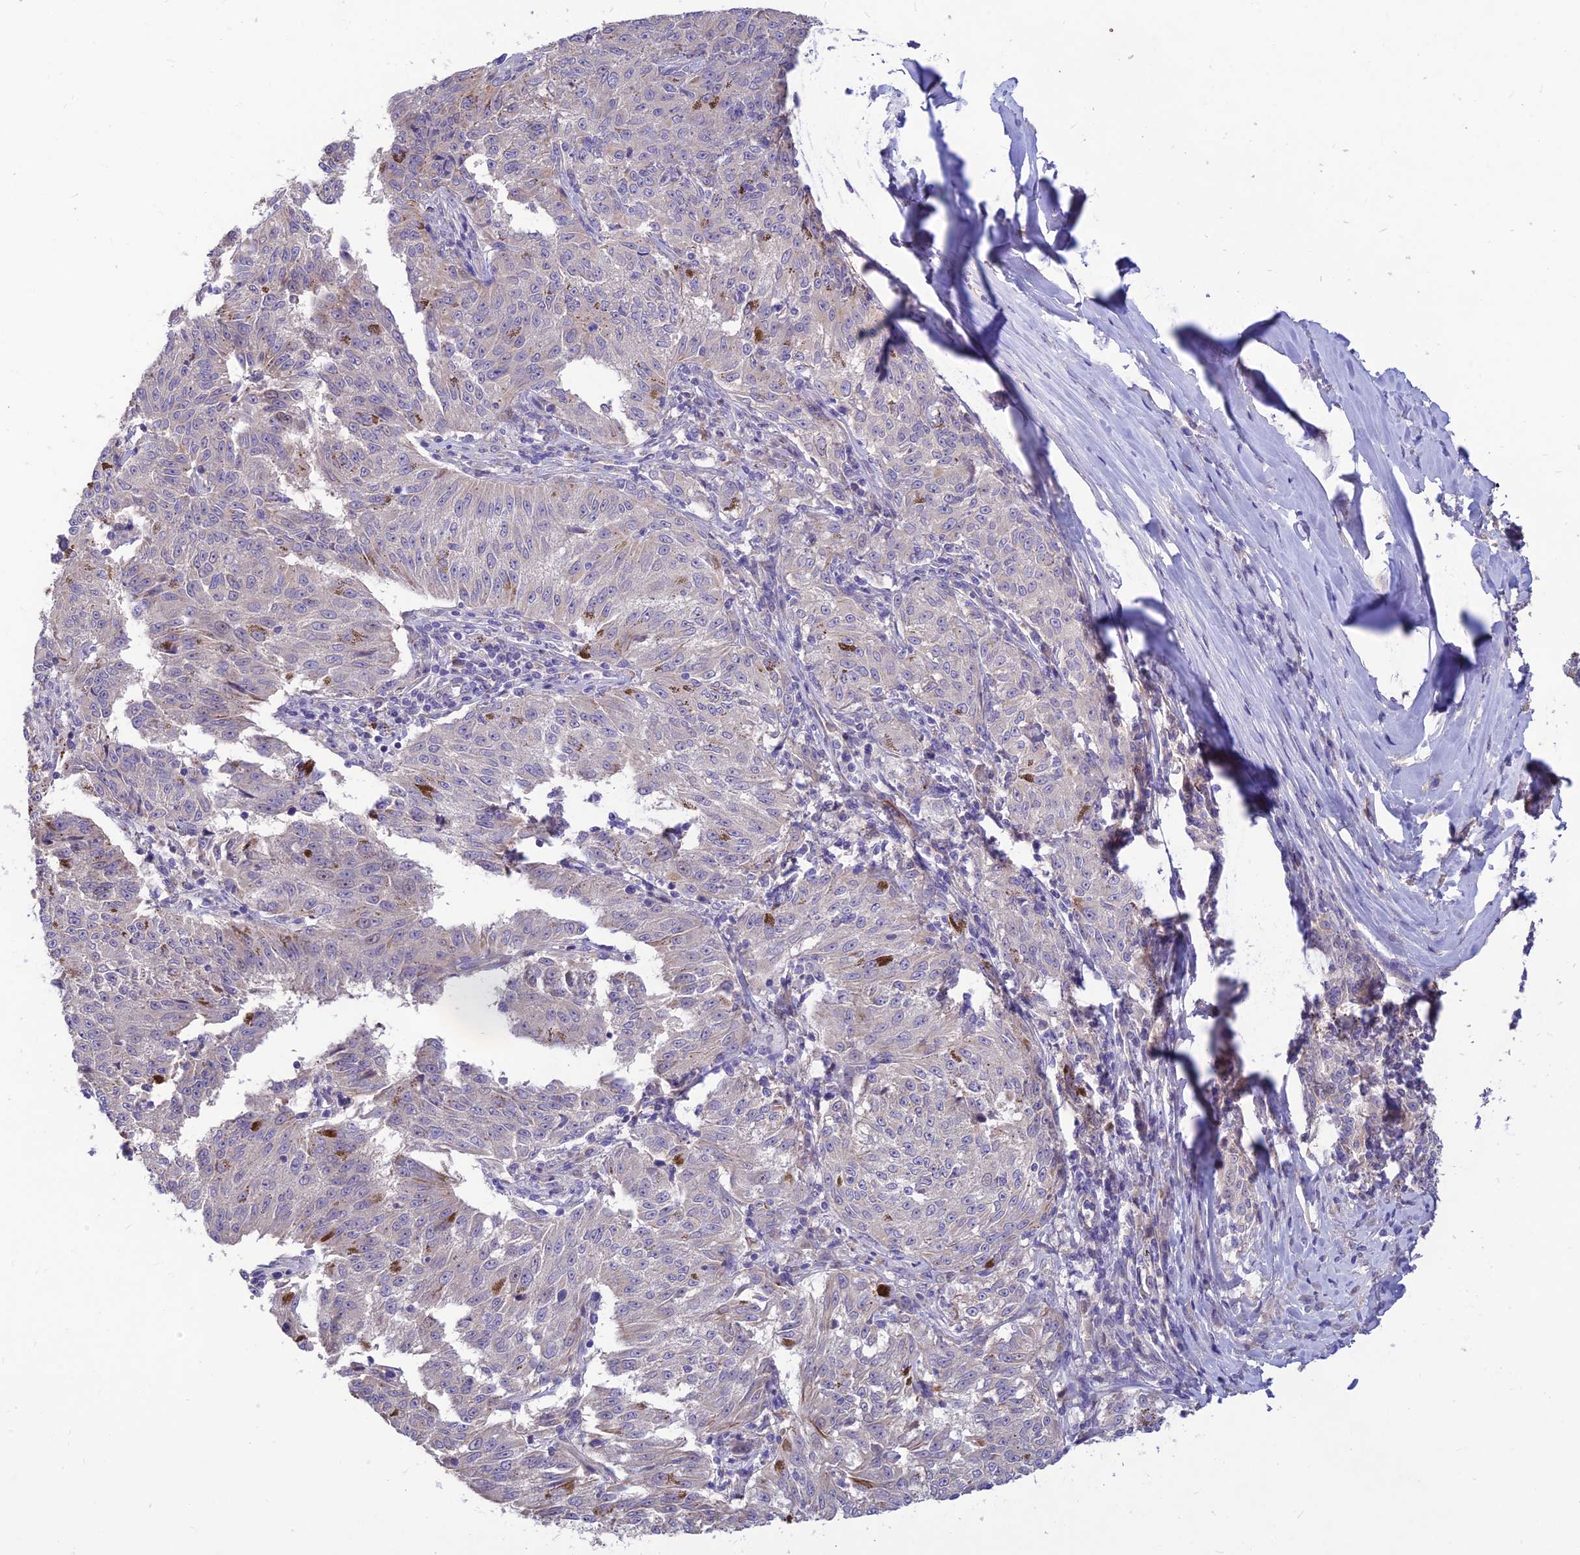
{"staining": {"intensity": "negative", "quantity": "none", "location": "none"}, "tissue": "melanoma", "cell_type": "Tumor cells", "image_type": "cancer", "snomed": [{"axis": "morphology", "description": "Malignant melanoma, NOS"}, {"axis": "topography", "description": "Skin"}], "caption": "This is an immunohistochemistry (IHC) image of human malignant melanoma. There is no positivity in tumor cells.", "gene": "ST8SIA5", "patient": {"sex": "female", "age": 72}}